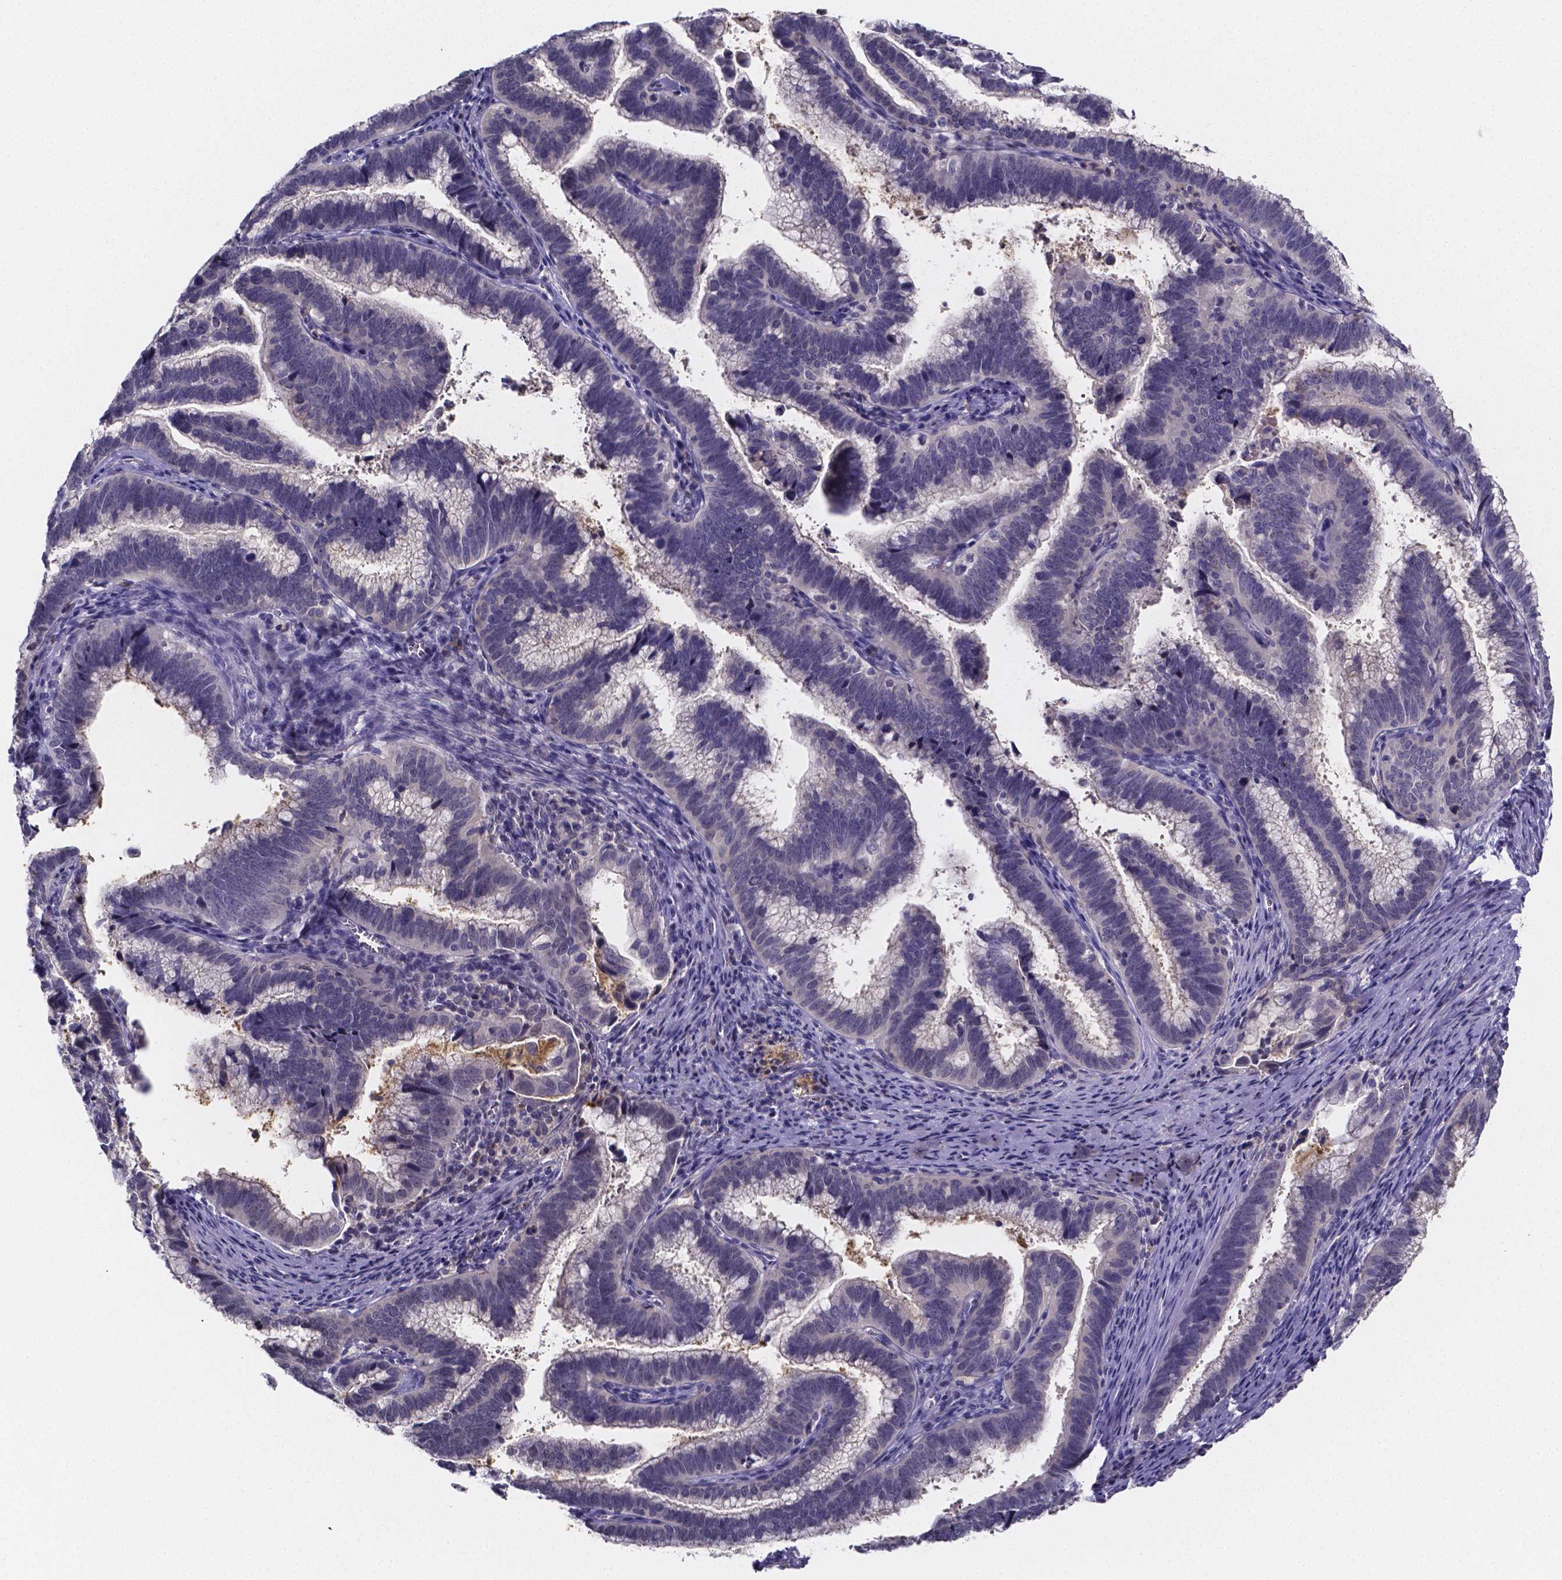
{"staining": {"intensity": "negative", "quantity": "none", "location": "none"}, "tissue": "cervical cancer", "cell_type": "Tumor cells", "image_type": "cancer", "snomed": [{"axis": "morphology", "description": "Adenocarcinoma, NOS"}, {"axis": "topography", "description": "Cervix"}], "caption": "Cervical adenocarcinoma stained for a protein using IHC exhibits no staining tumor cells.", "gene": "IZUMO1", "patient": {"sex": "female", "age": 61}}